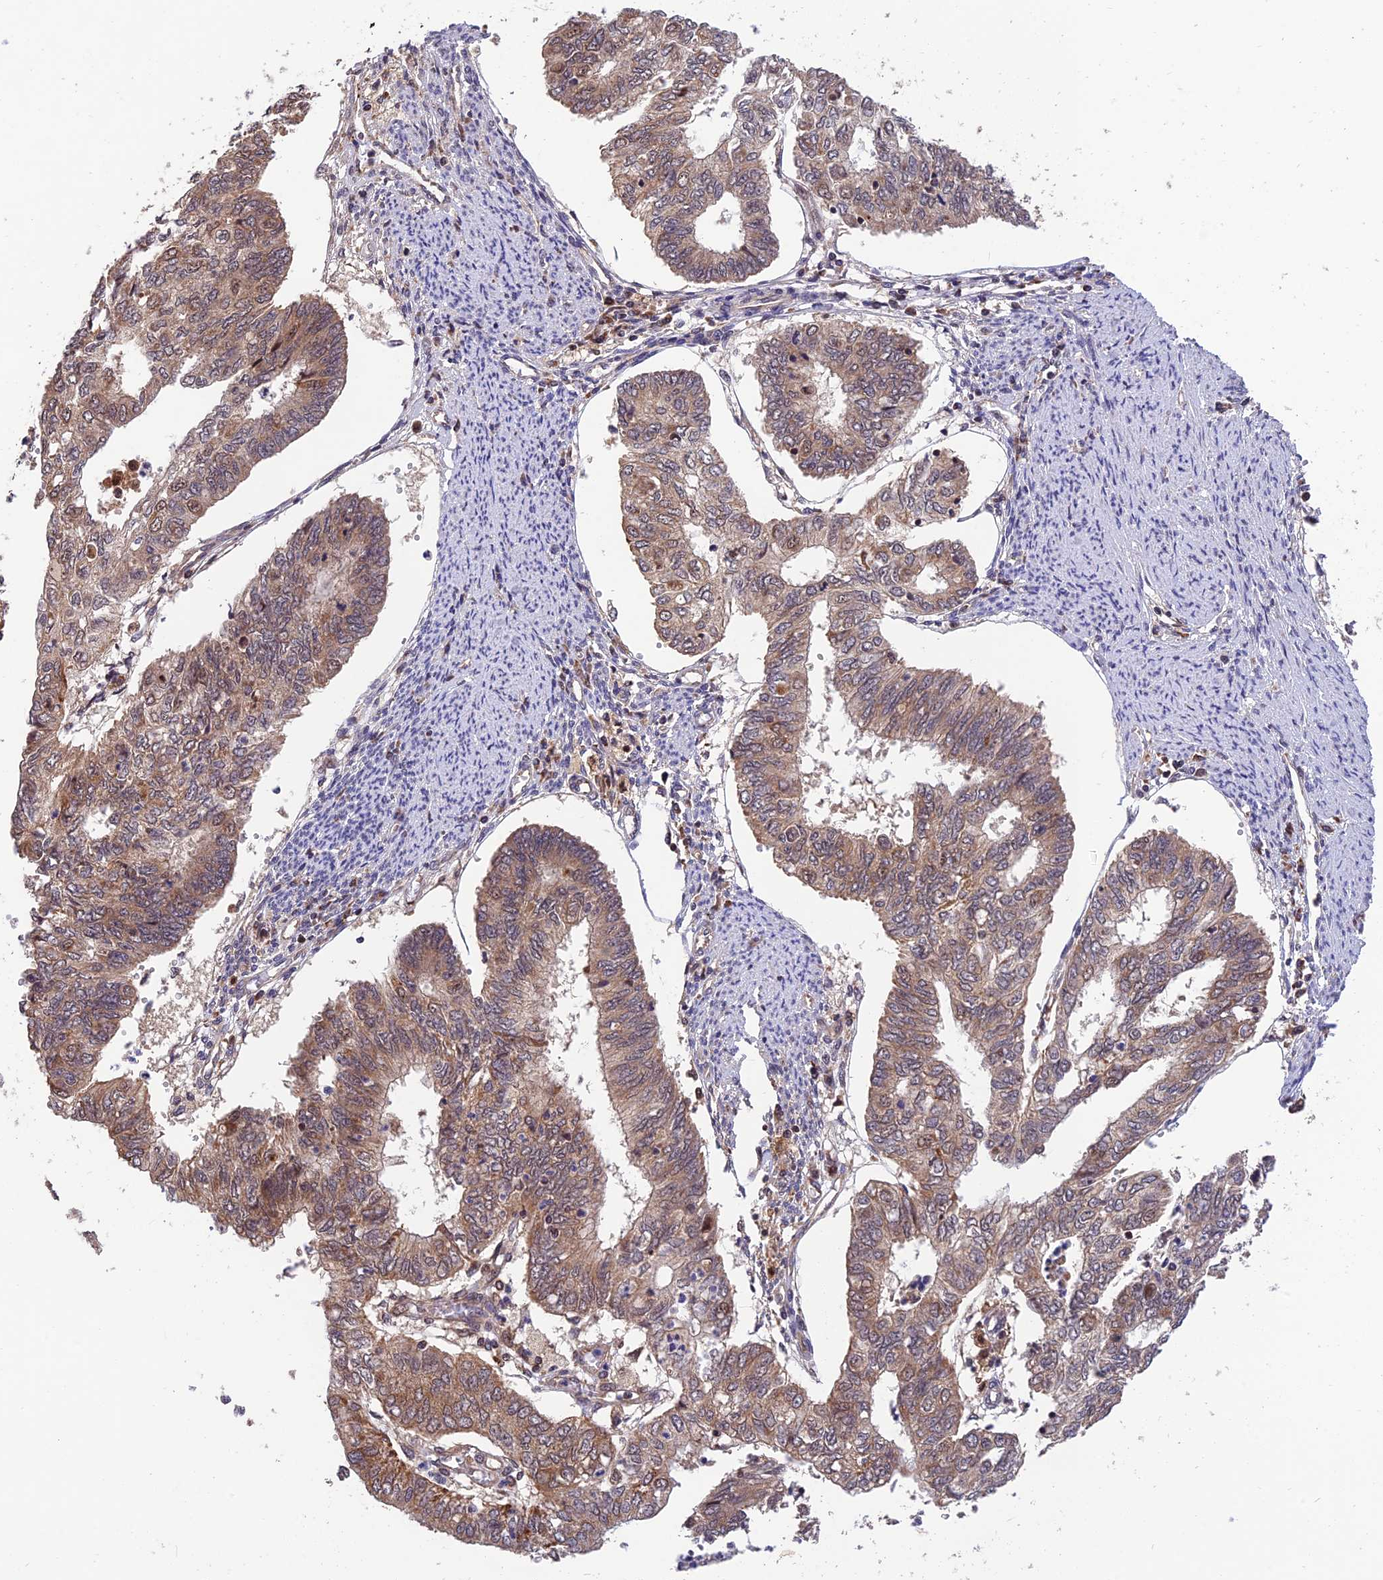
{"staining": {"intensity": "moderate", "quantity": ">75%", "location": "cytoplasmic/membranous"}, "tissue": "endometrial cancer", "cell_type": "Tumor cells", "image_type": "cancer", "snomed": [{"axis": "morphology", "description": "Adenocarcinoma, NOS"}, {"axis": "topography", "description": "Endometrium"}], "caption": "Immunohistochemistry (IHC) (DAB (3,3'-diaminobenzidine)) staining of endometrial adenocarcinoma reveals moderate cytoplasmic/membranous protein expression in about >75% of tumor cells.", "gene": "MNS1", "patient": {"sex": "female", "age": 68}}